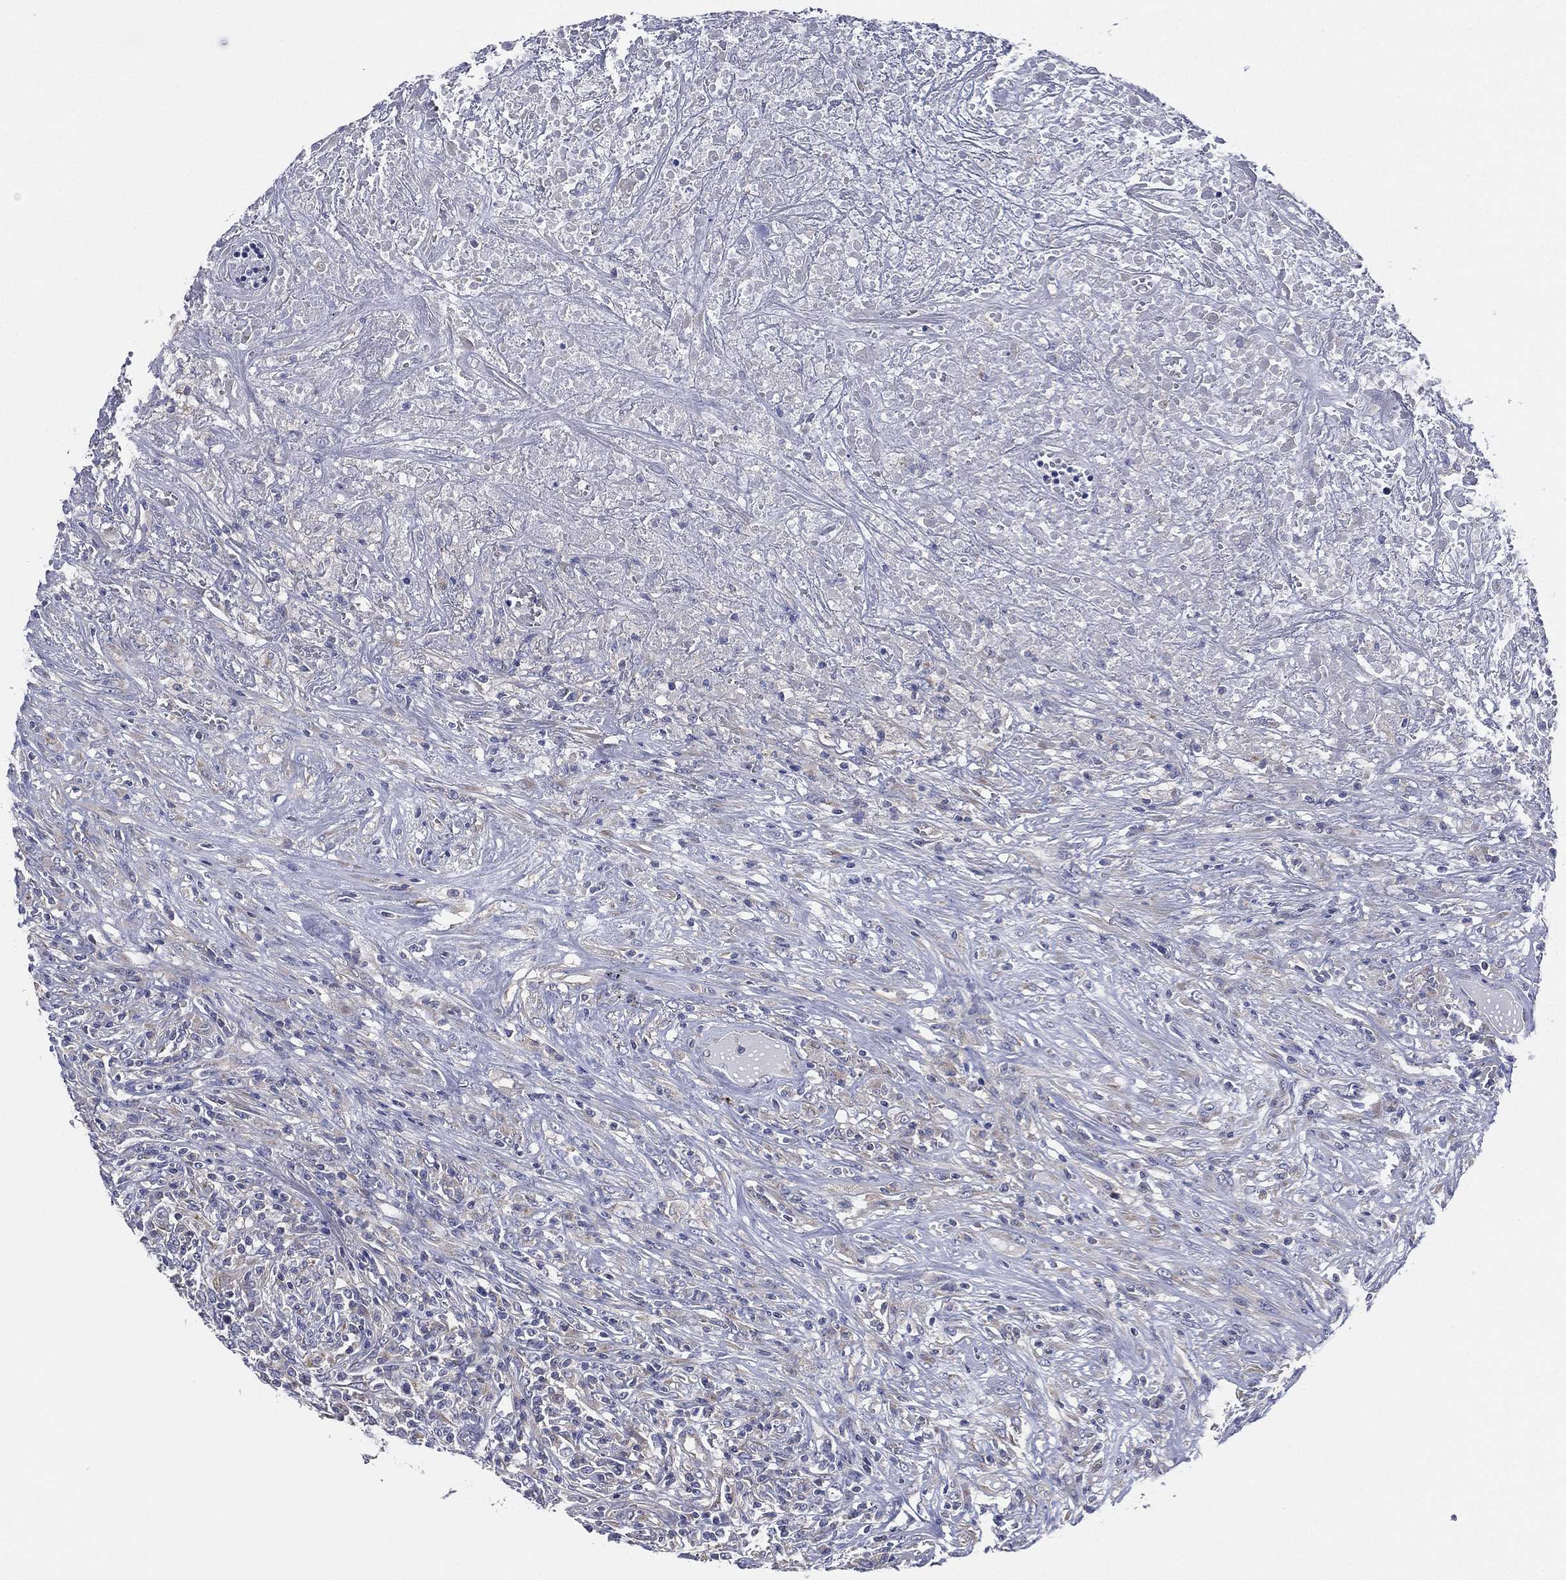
{"staining": {"intensity": "negative", "quantity": "none", "location": "none"}, "tissue": "lymphoma", "cell_type": "Tumor cells", "image_type": "cancer", "snomed": [{"axis": "morphology", "description": "Malignant lymphoma, non-Hodgkin's type, High grade"}, {"axis": "topography", "description": "Lung"}], "caption": "The immunohistochemistry (IHC) histopathology image has no significant staining in tumor cells of malignant lymphoma, non-Hodgkin's type (high-grade) tissue.", "gene": "ATP8A2", "patient": {"sex": "male", "age": 79}}